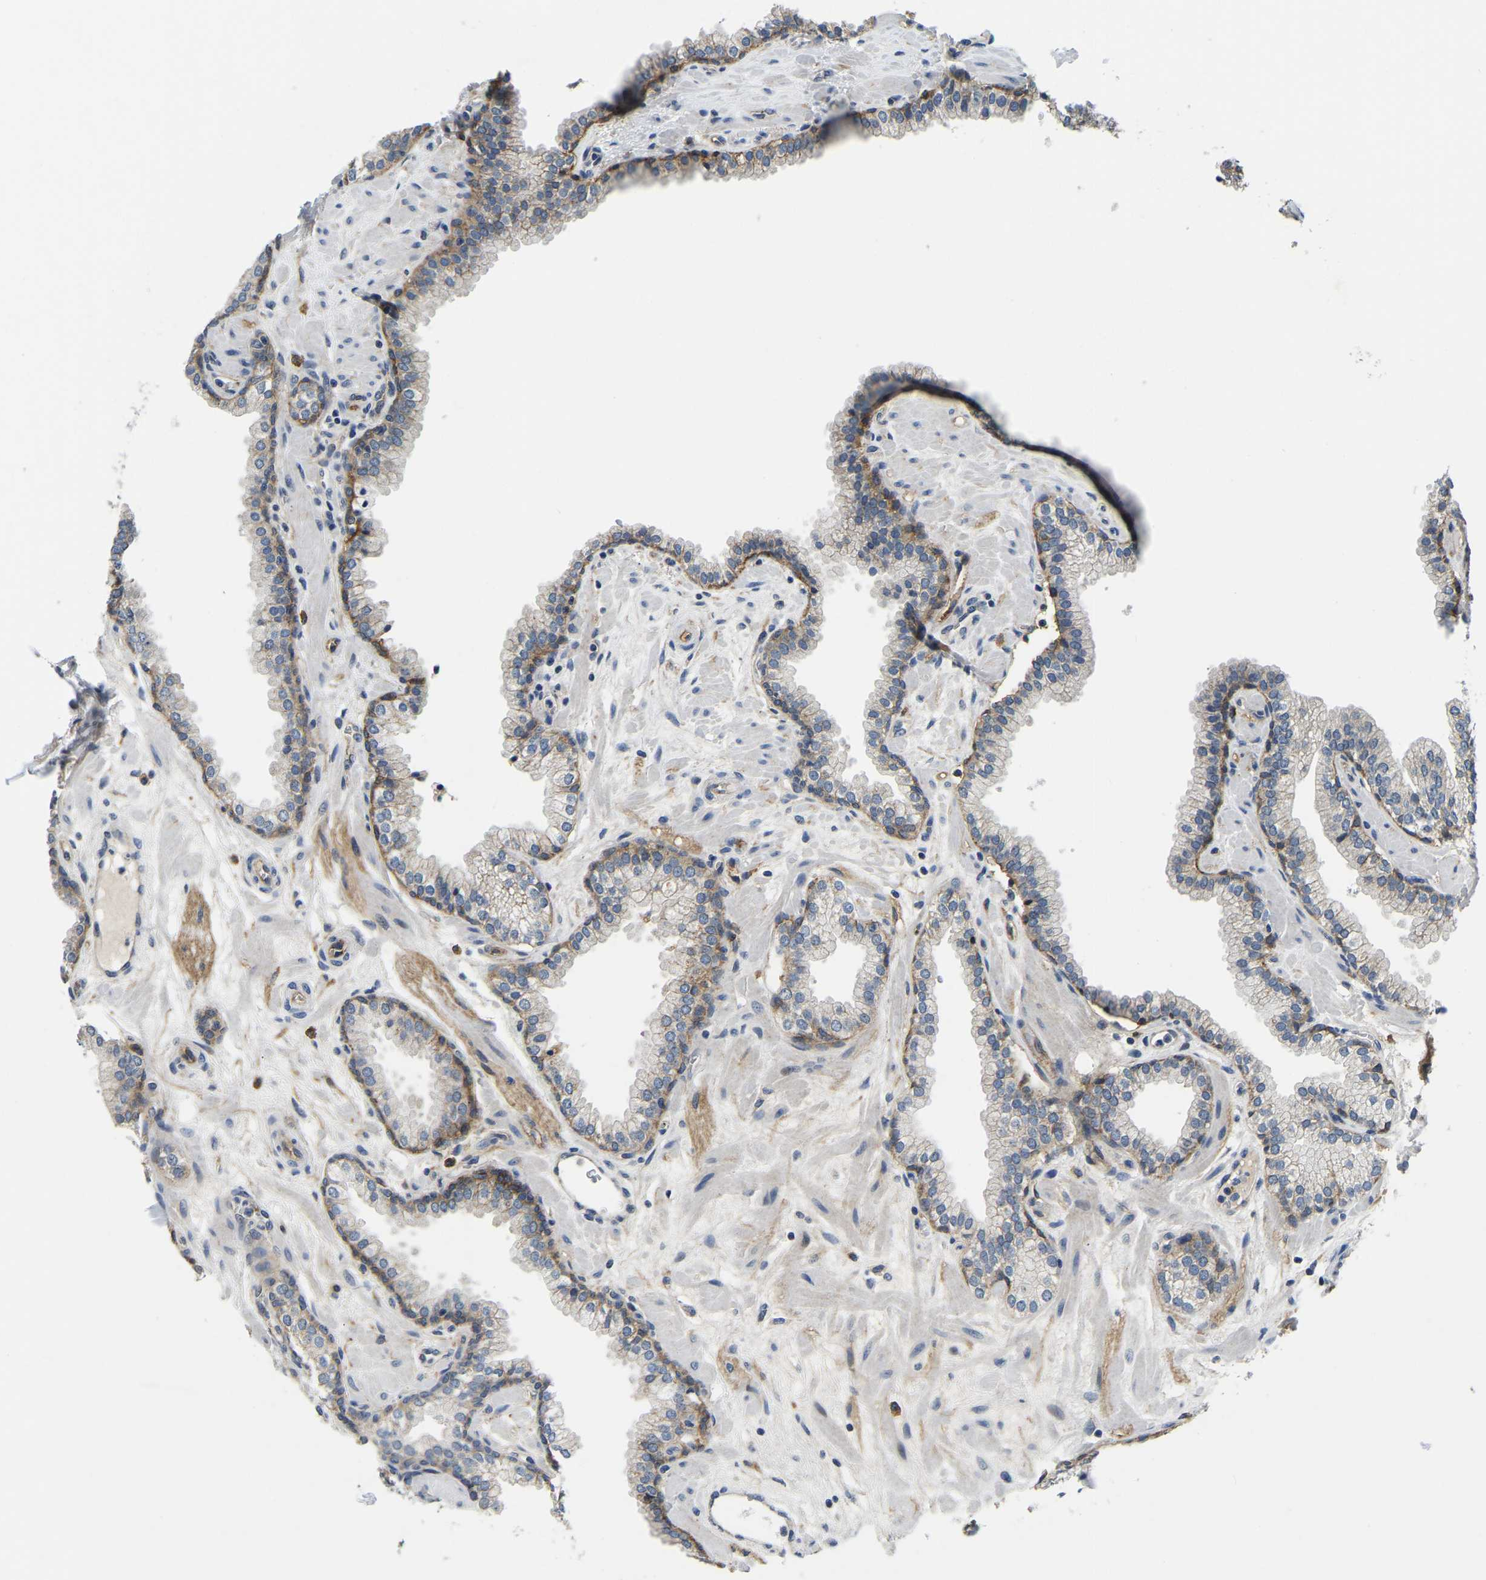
{"staining": {"intensity": "moderate", "quantity": "25%-75%", "location": "cytoplasmic/membranous"}, "tissue": "prostate", "cell_type": "Glandular cells", "image_type": "normal", "snomed": [{"axis": "morphology", "description": "Normal tissue, NOS"}, {"axis": "morphology", "description": "Urothelial carcinoma, Low grade"}, {"axis": "topography", "description": "Urinary bladder"}, {"axis": "topography", "description": "Prostate"}], "caption": "Immunohistochemical staining of unremarkable human prostate displays moderate cytoplasmic/membranous protein positivity in about 25%-75% of glandular cells.", "gene": "ITGA2", "patient": {"sex": "male", "age": 60}}